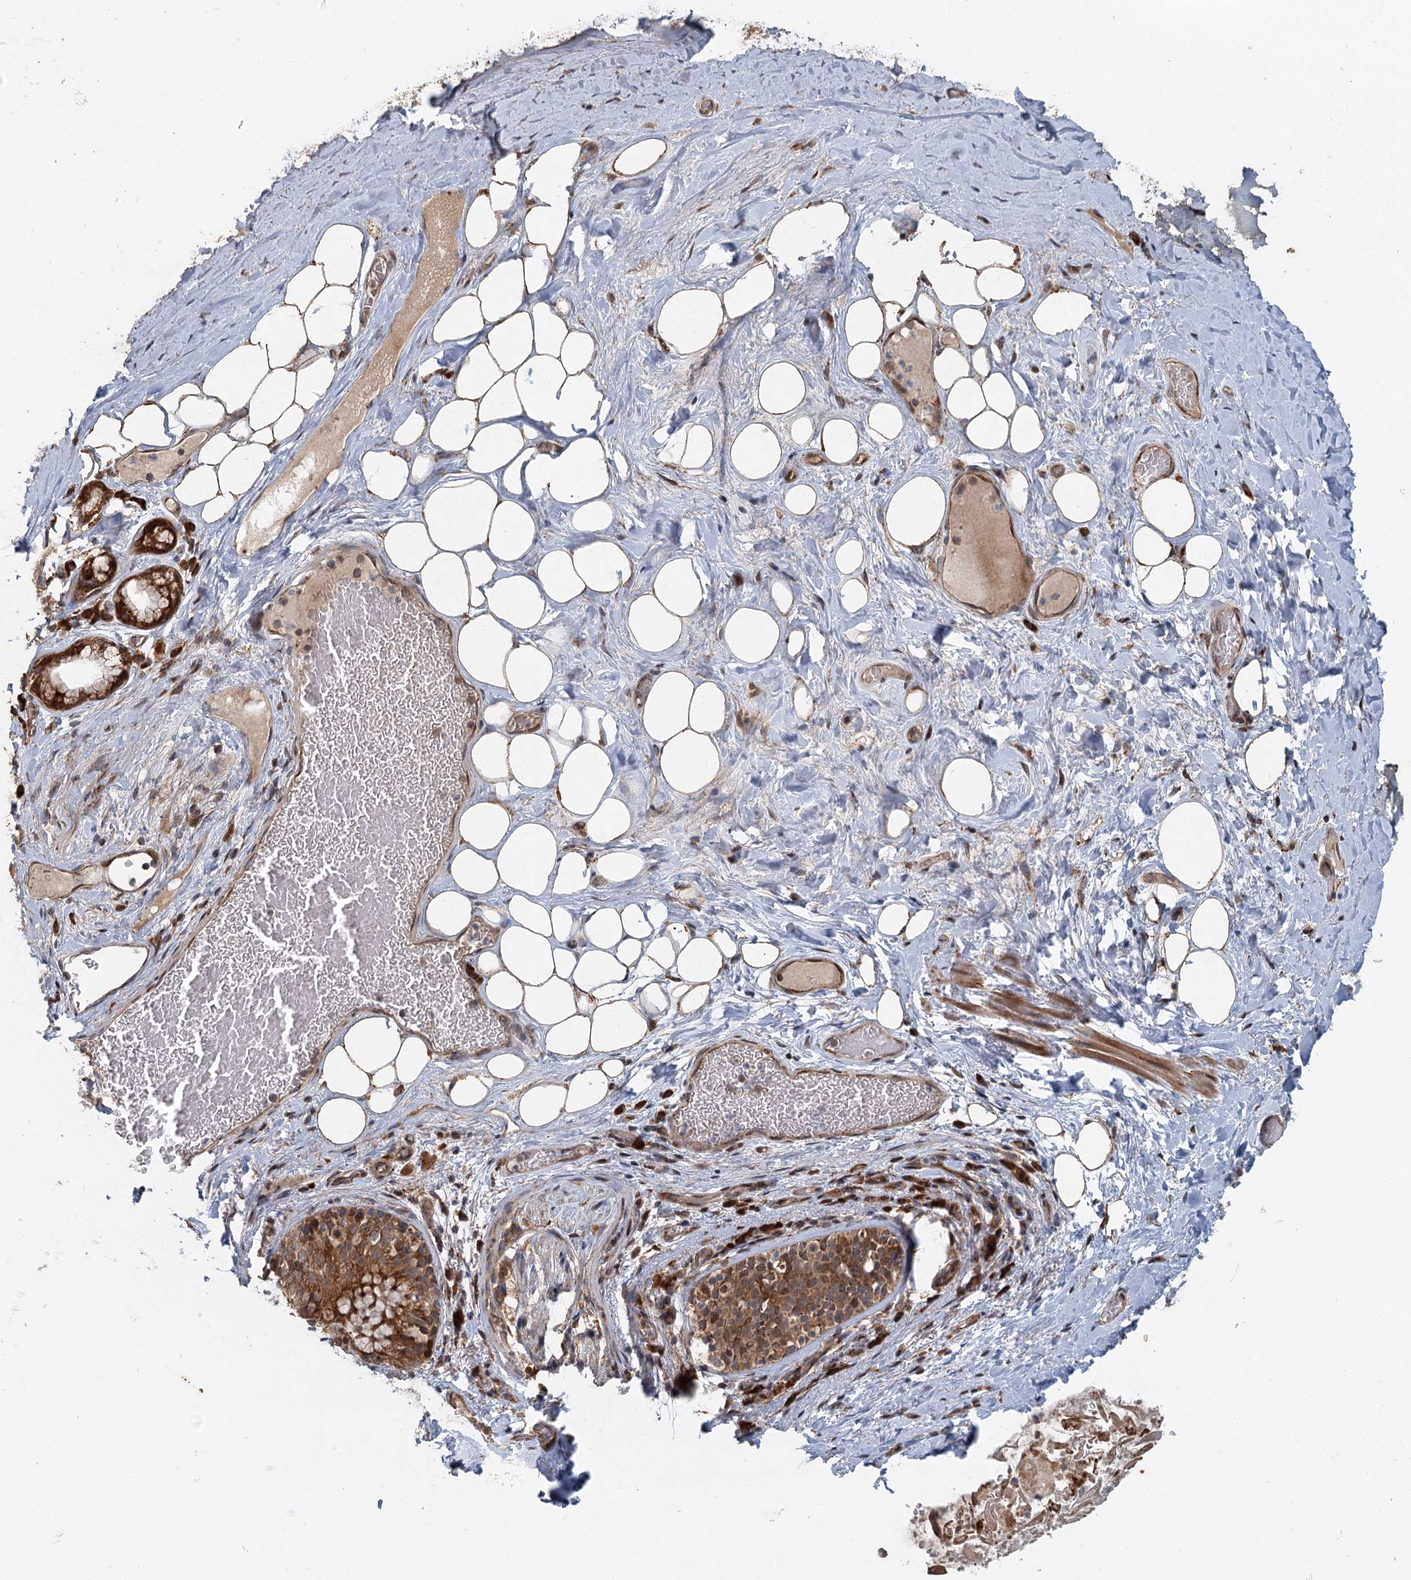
{"staining": {"intensity": "strong", "quantity": ">75%", "location": "cytoplasmic/membranous,nuclear"}, "tissue": "adipose tissue", "cell_type": "Adipocytes", "image_type": "normal", "snomed": [{"axis": "morphology", "description": "Normal tissue, NOS"}, {"axis": "topography", "description": "Lymph node"}, {"axis": "topography", "description": "Cartilage tissue"}, {"axis": "topography", "description": "Bronchus"}], "caption": "Human adipose tissue stained for a protein (brown) exhibits strong cytoplasmic/membranous,nuclear positive expression in approximately >75% of adipocytes.", "gene": "SRPX2", "patient": {"sex": "male", "age": 63}}